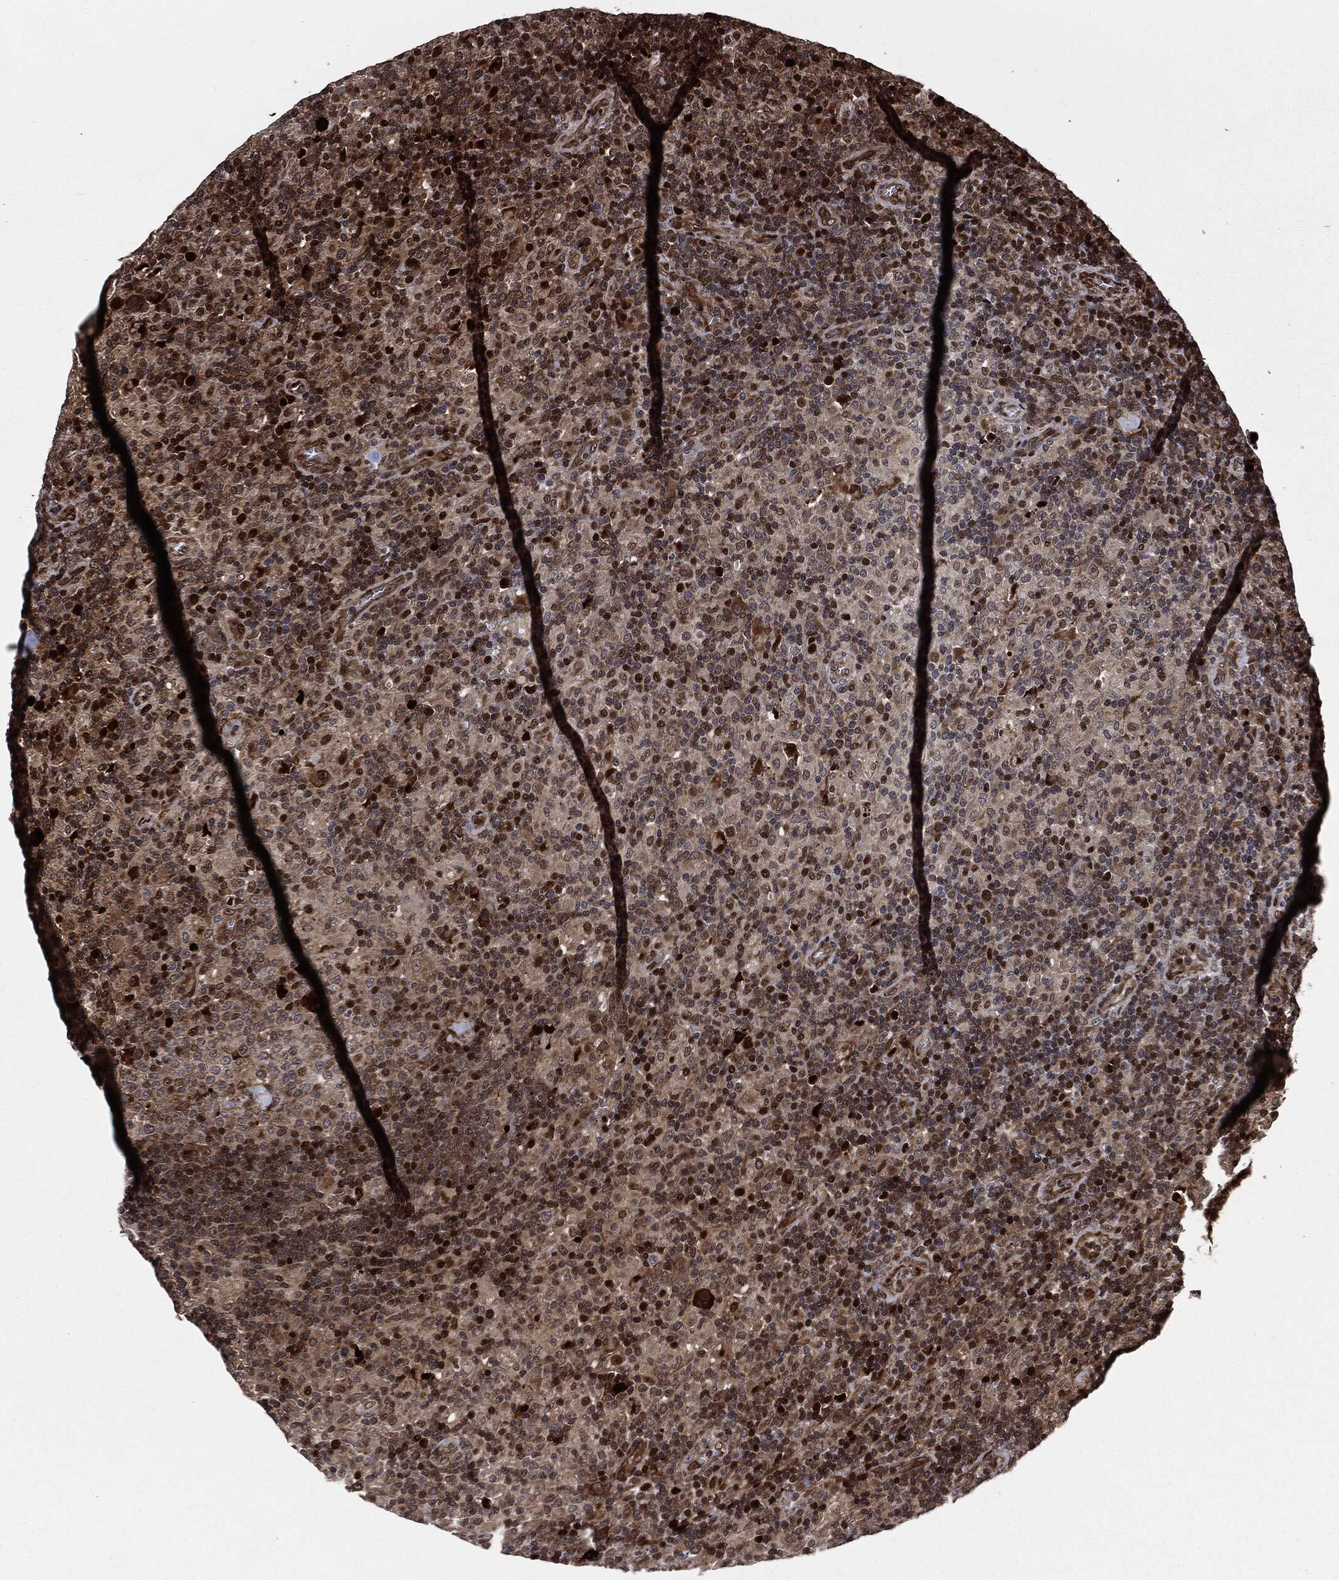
{"staining": {"intensity": "moderate", "quantity": ">75%", "location": "cytoplasmic/membranous"}, "tissue": "lymphoma", "cell_type": "Tumor cells", "image_type": "cancer", "snomed": [{"axis": "morphology", "description": "Hodgkin's disease, NOS"}, {"axis": "topography", "description": "Lymph node"}], "caption": "Protein expression analysis of lymphoma demonstrates moderate cytoplasmic/membranous positivity in approximately >75% of tumor cells.", "gene": "SMAD4", "patient": {"sex": "male", "age": 70}}